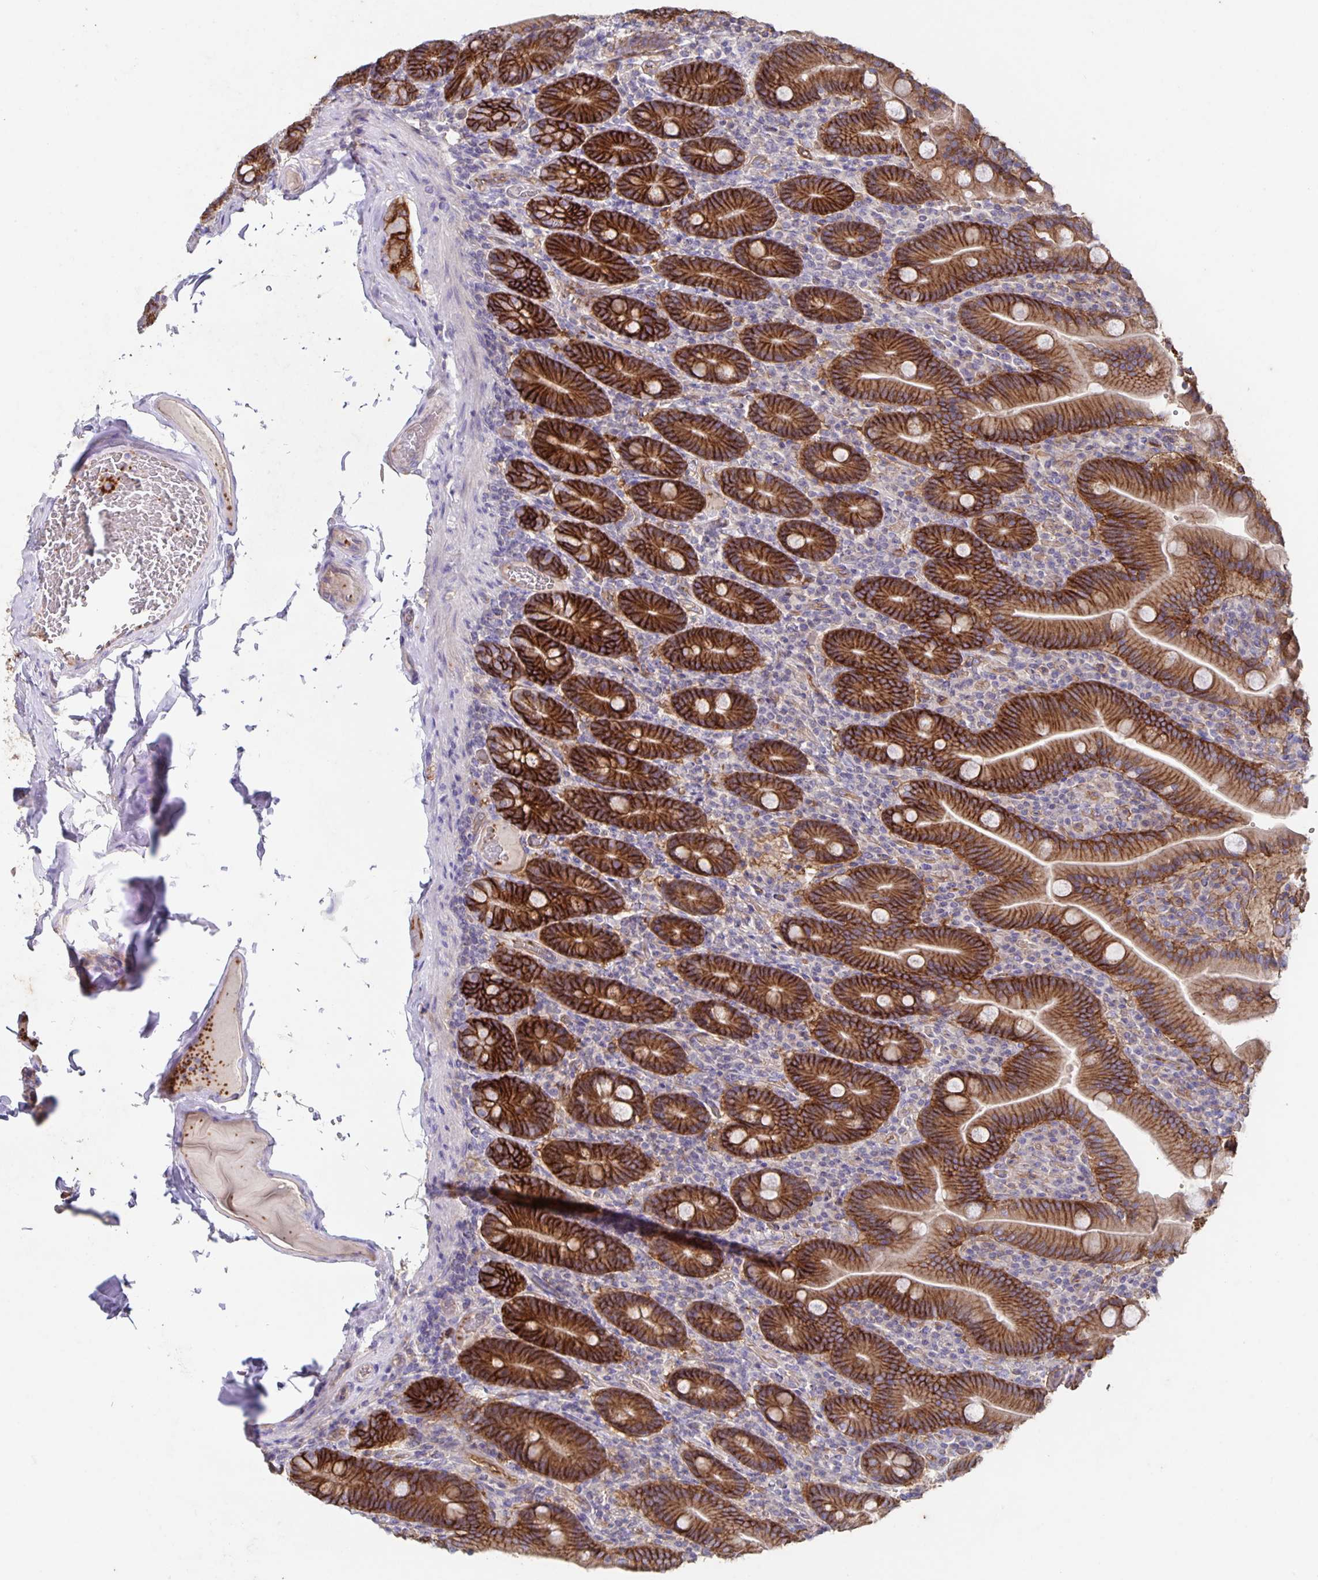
{"staining": {"intensity": "strong", "quantity": ">75%", "location": "cytoplasmic/membranous"}, "tissue": "duodenum", "cell_type": "Glandular cells", "image_type": "normal", "snomed": [{"axis": "morphology", "description": "Normal tissue, NOS"}, {"axis": "topography", "description": "Duodenum"}], "caption": "IHC (DAB) staining of unremarkable human duodenum shows strong cytoplasmic/membranous protein staining in approximately >75% of glandular cells.", "gene": "ITGA2", "patient": {"sex": "female", "age": 62}}